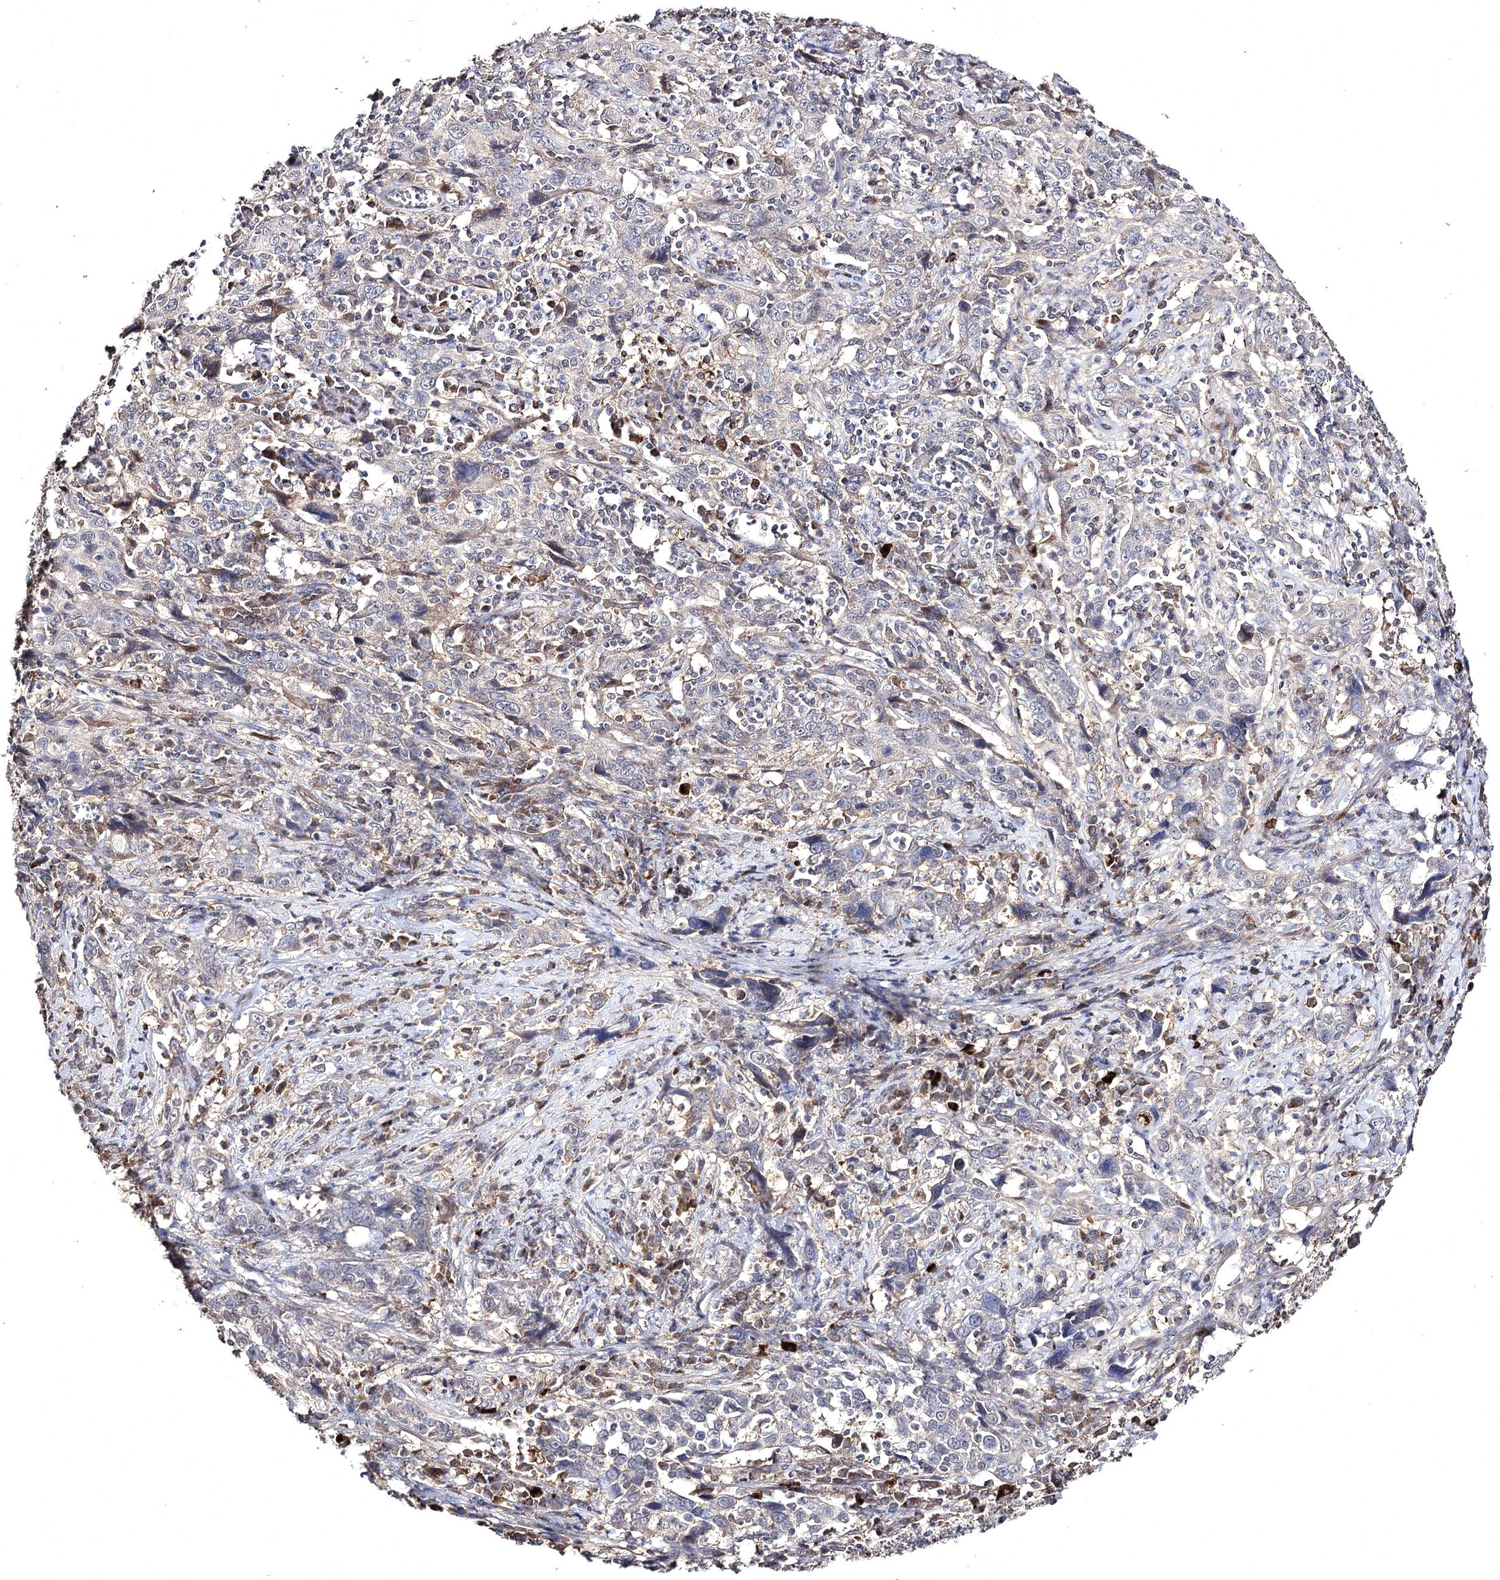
{"staining": {"intensity": "negative", "quantity": "none", "location": "none"}, "tissue": "cervical cancer", "cell_type": "Tumor cells", "image_type": "cancer", "snomed": [{"axis": "morphology", "description": "Squamous cell carcinoma, NOS"}, {"axis": "topography", "description": "Cervix"}], "caption": "Squamous cell carcinoma (cervical) was stained to show a protein in brown. There is no significant positivity in tumor cells. The staining was performed using DAB (3,3'-diaminobenzidine) to visualize the protein expression in brown, while the nuclei were stained in blue with hematoxylin (Magnification: 20x).", "gene": "SEMA4G", "patient": {"sex": "female", "age": 46}}